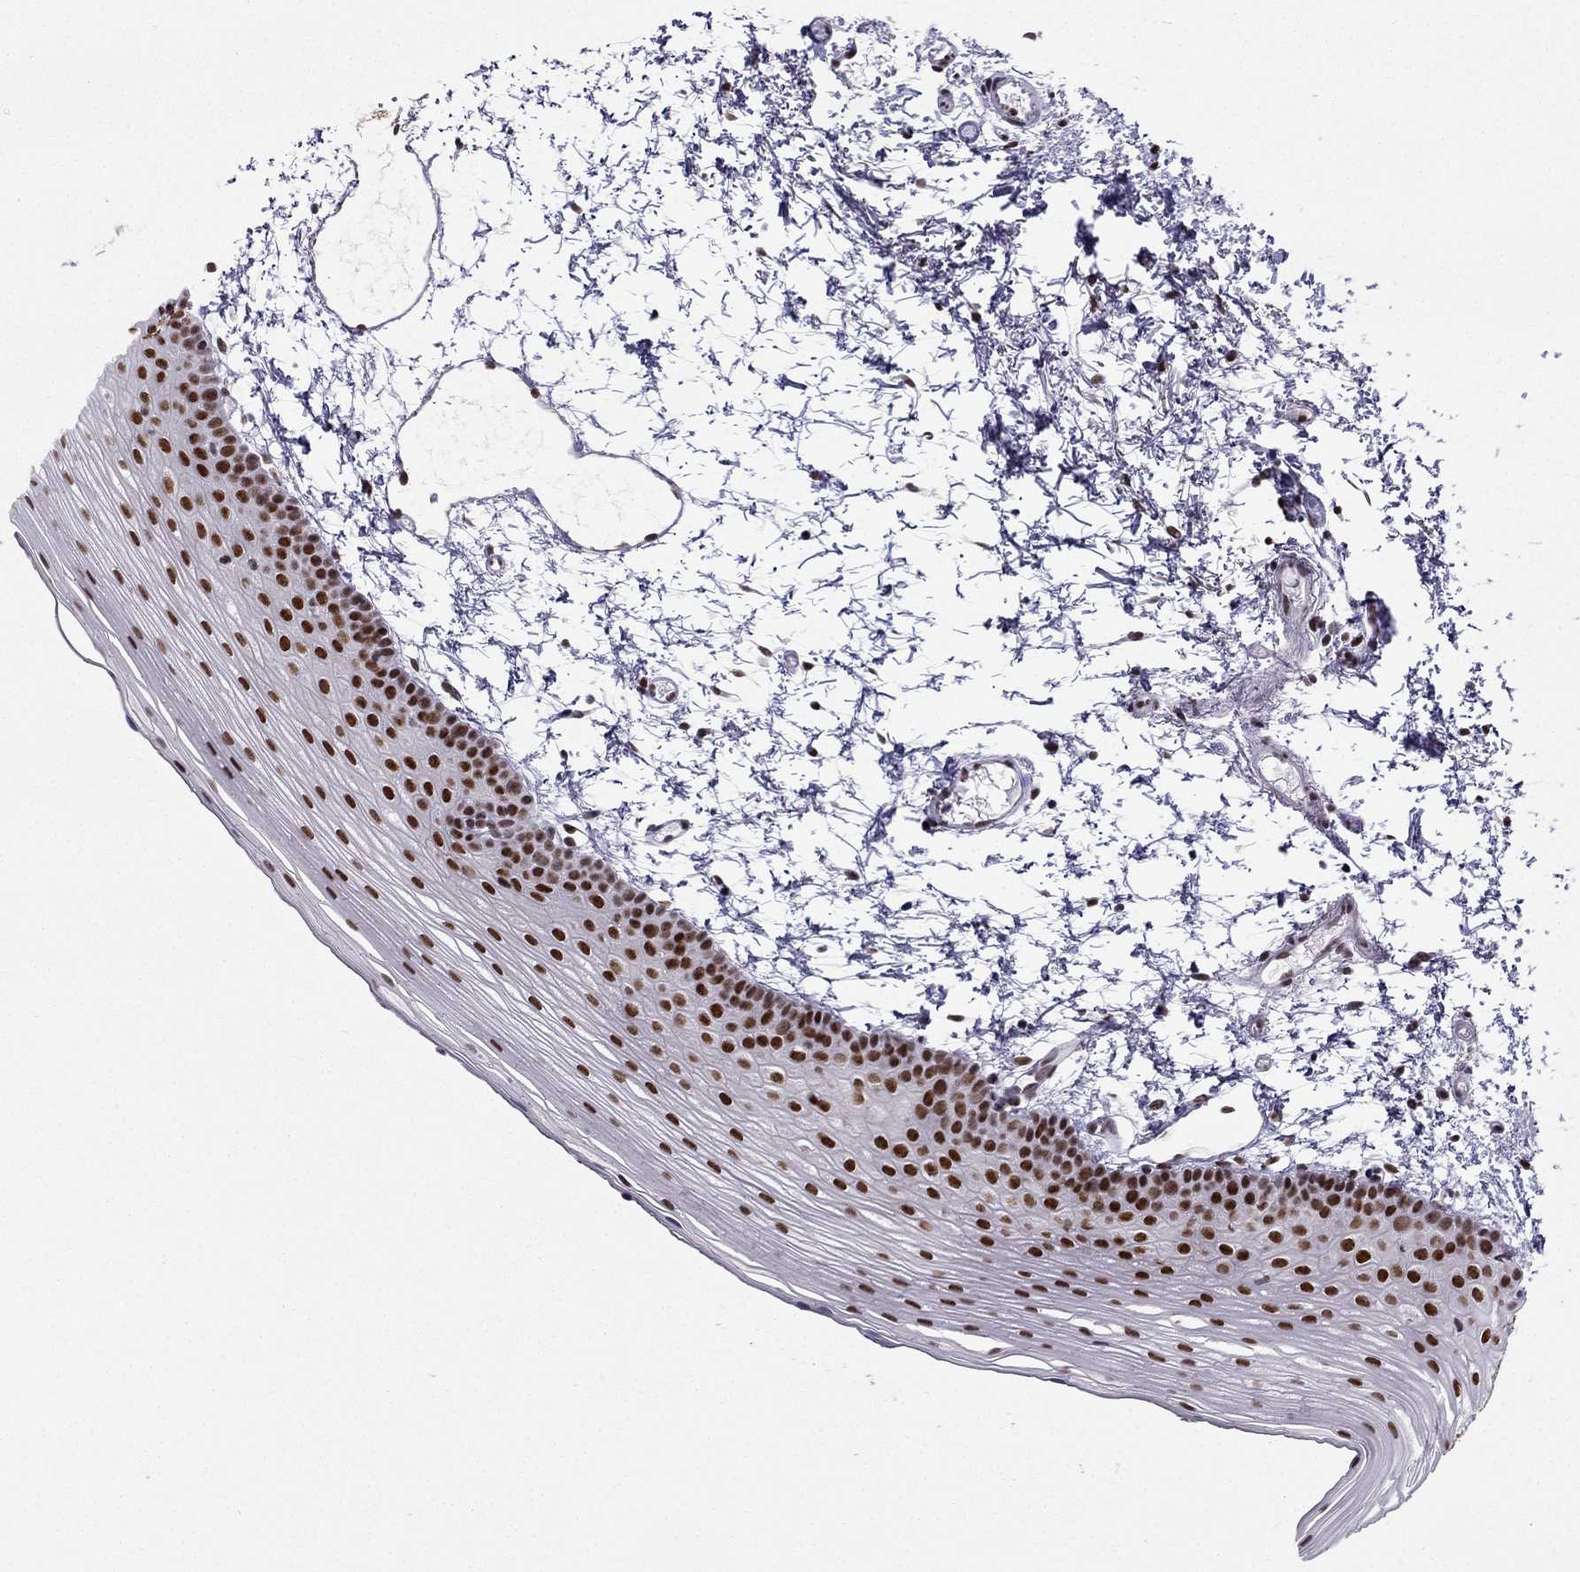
{"staining": {"intensity": "strong", "quantity": ">75%", "location": "nuclear"}, "tissue": "oral mucosa", "cell_type": "Squamous epithelial cells", "image_type": "normal", "snomed": [{"axis": "morphology", "description": "Normal tissue, NOS"}, {"axis": "topography", "description": "Oral tissue"}], "caption": "Benign oral mucosa demonstrates strong nuclear expression in approximately >75% of squamous epithelial cells, visualized by immunohistochemistry.", "gene": "ZNF420", "patient": {"sex": "female", "age": 57}}